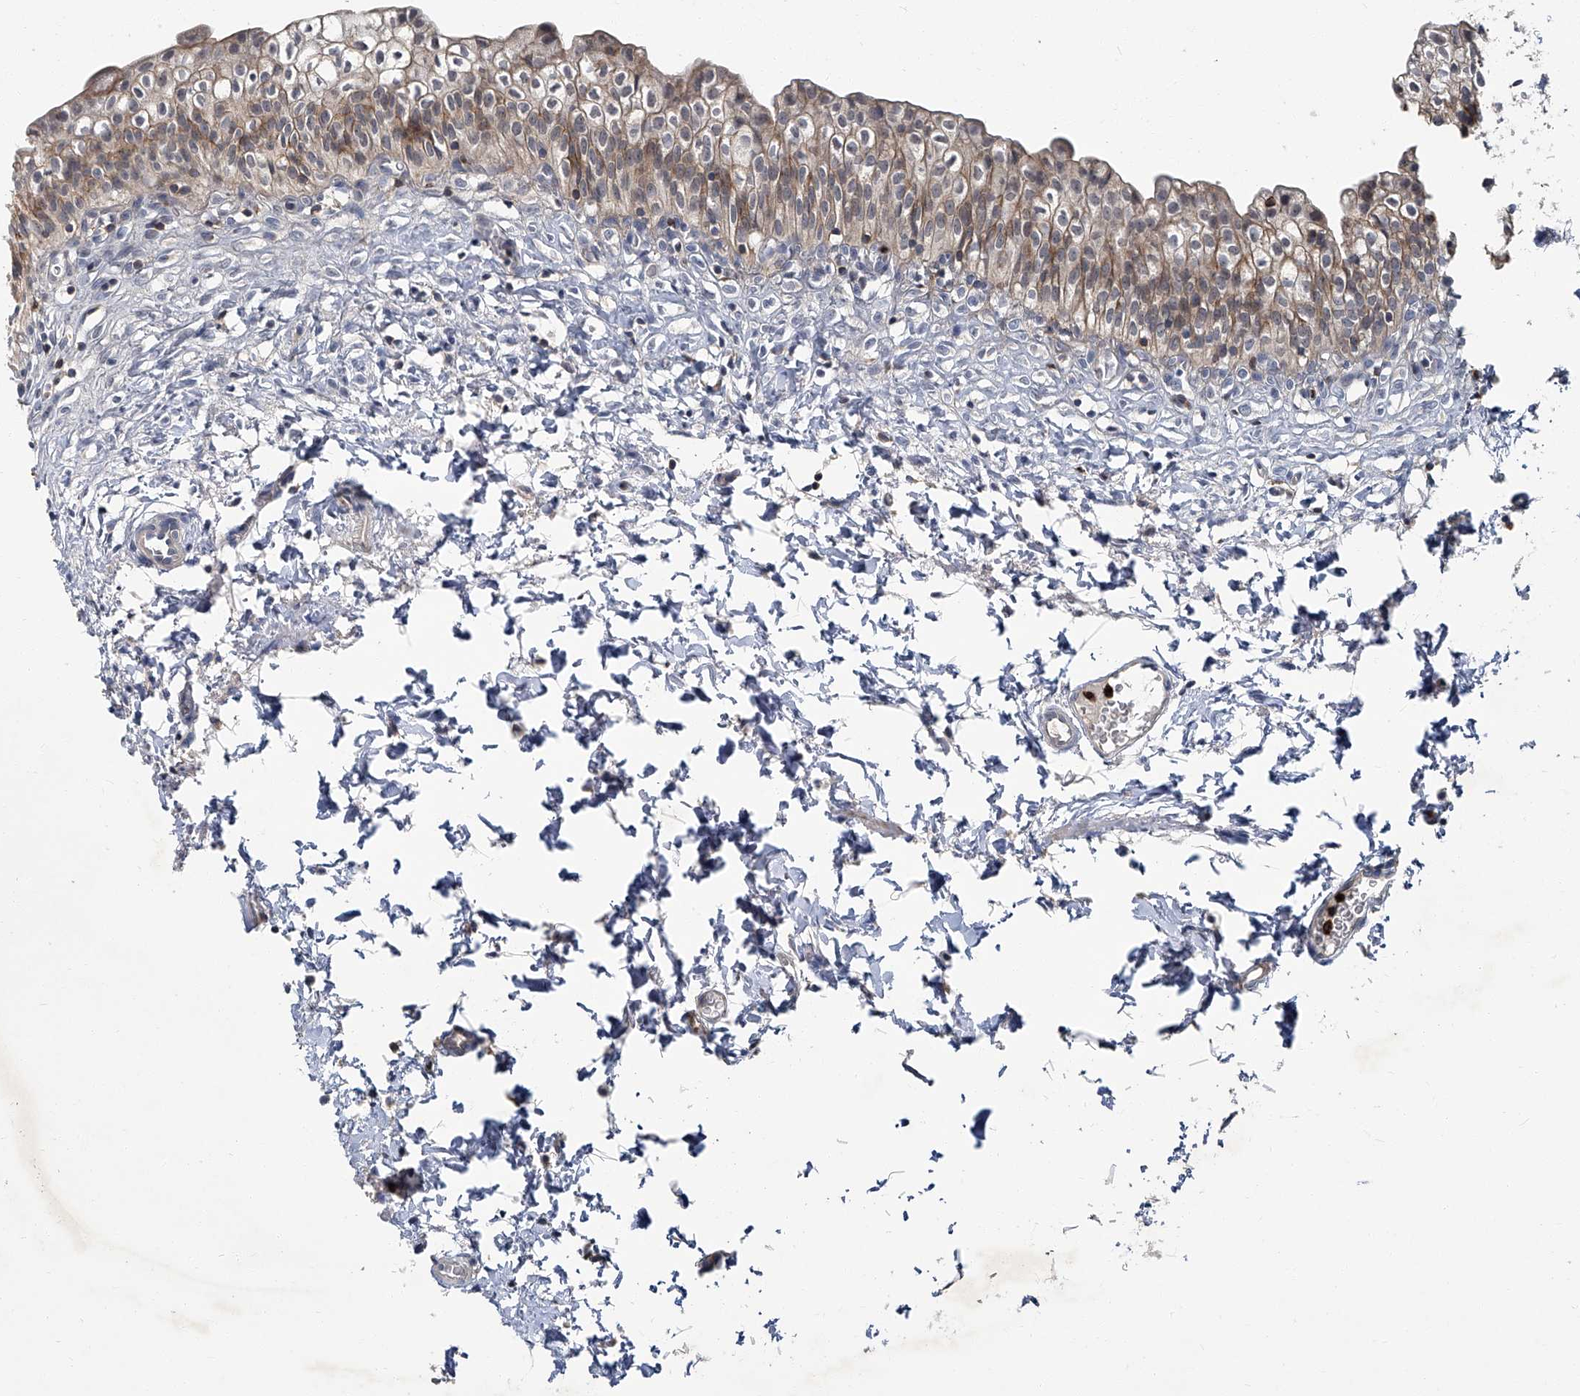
{"staining": {"intensity": "moderate", "quantity": "25%-75%", "location": "cytoplasmic/membranous"}, "tissue": "urinary bladder", "cell_type": "Urothelial cells", "image_type": "normal", "snomed": [{"axis": "morphology", "description": "Normal tissue, NOS"}, {"axis": "topography", "description": "Urinary bladder"}], "caption": "Urinary bladder stained with immunohistochemistry (IHC) reveals moderate cytoplasmic/membranous staining in about 25%-75% of urothelial cells. The protein of interest is stained brown, and the nuclei are stained in blue (DAB IHC with brightfield microscopy, high magnification).", "gene": "AKNAD1", "patient": {"sex": "male", "age": 55}}